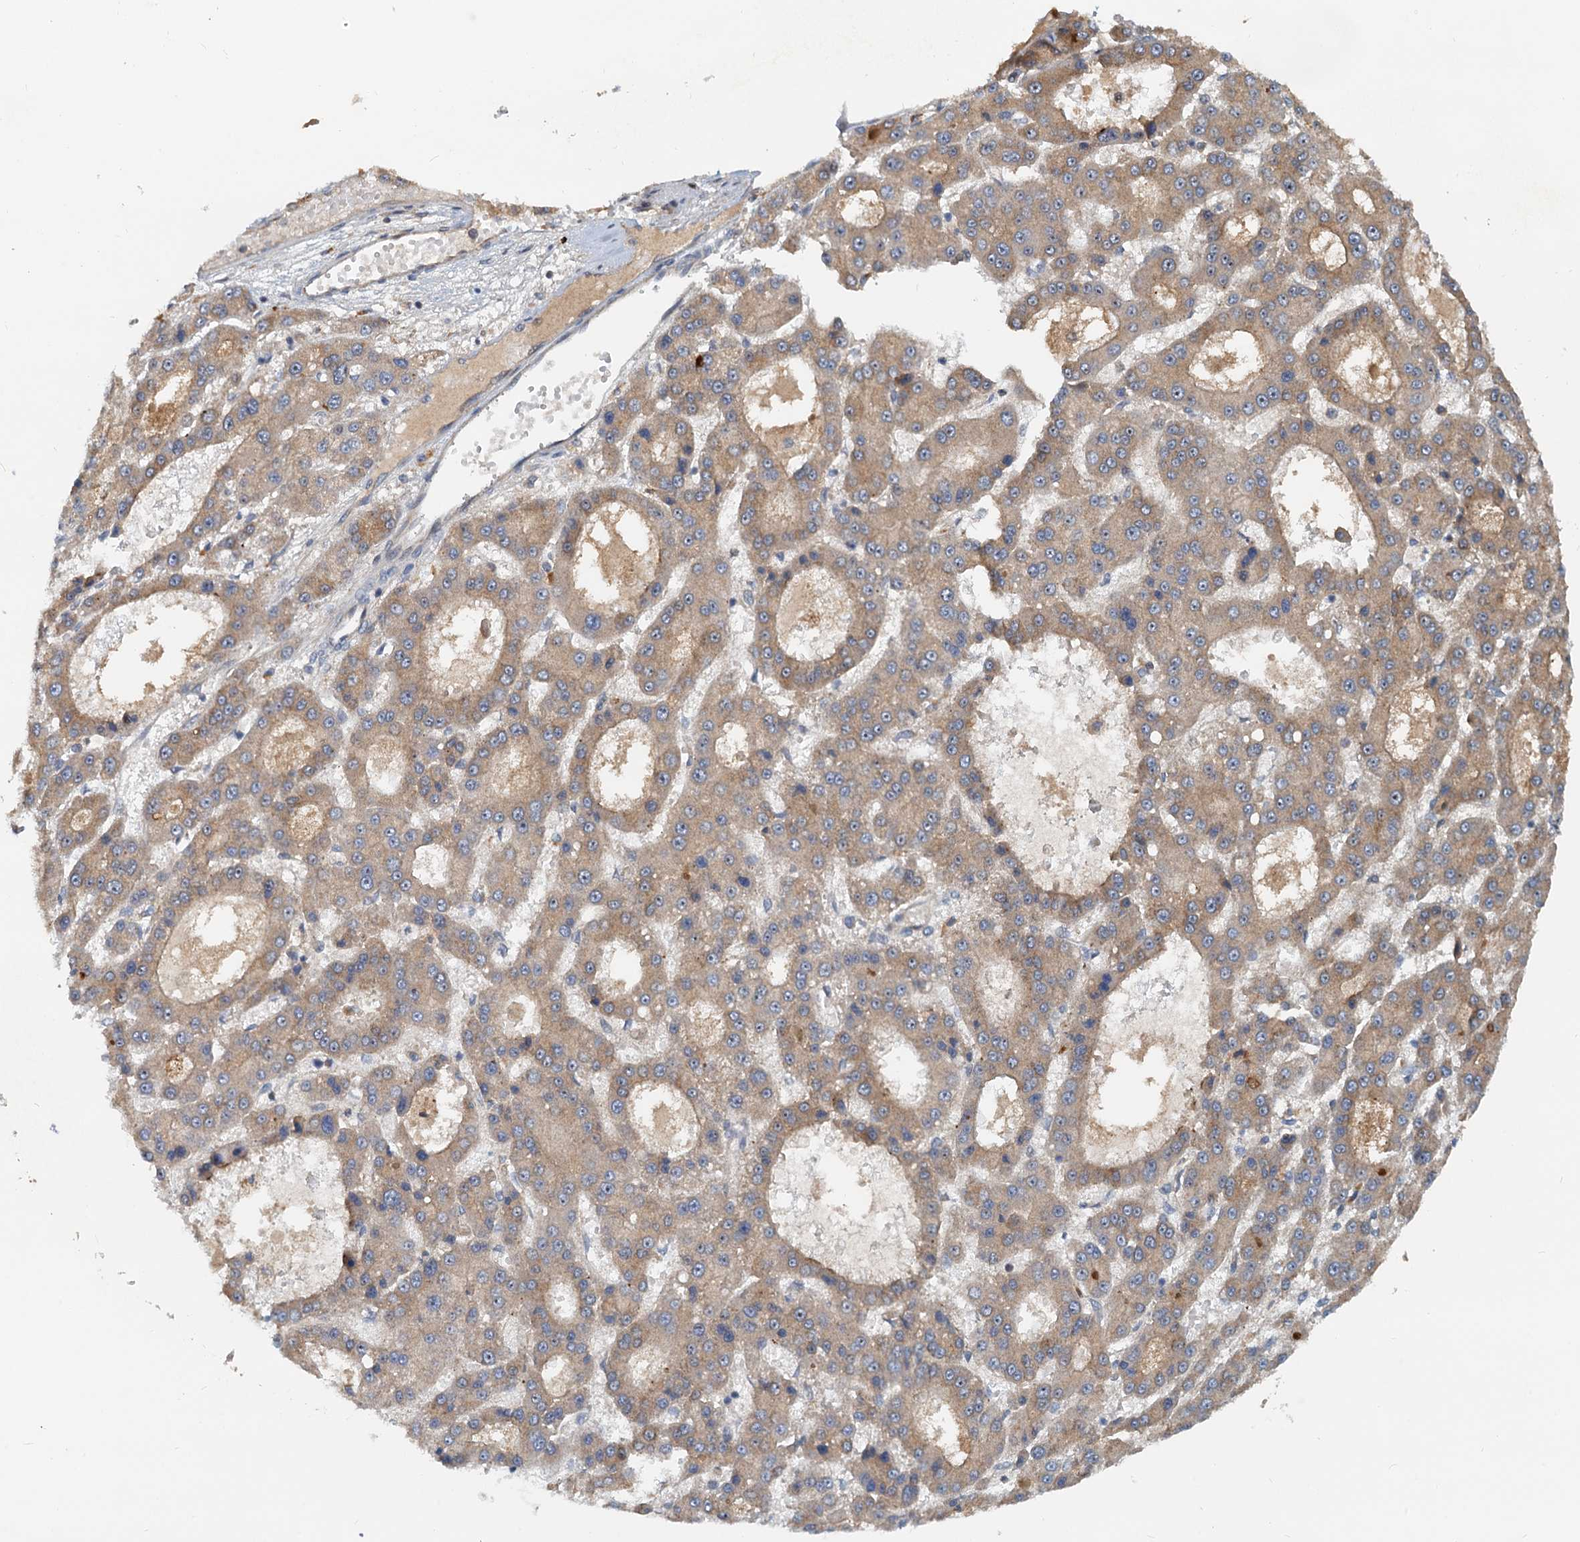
{"staining": {"intensity": "weak", "quantity": ">75%", "location": "cytoplasmic/membranous"}, "tissue": "liver cancer", "cell_type": "Tumor cells", "image_type": "cancer", "snomed": [{"axis": "morphology", "description": "Carcinoma, Hepatocellular, NOS"}, {"axis": "topography", "description": "Liver"}], "caption": "A brown stain labels weak cytoplasmic/membranous expression of a protein in liver hepatocellular carcinoma tumor cells. (brown staining indicates protein expression, while blue staining denotes nuclei).", "gene": "TOLLIP", "patient": {"sex": "male", "age": 70}}